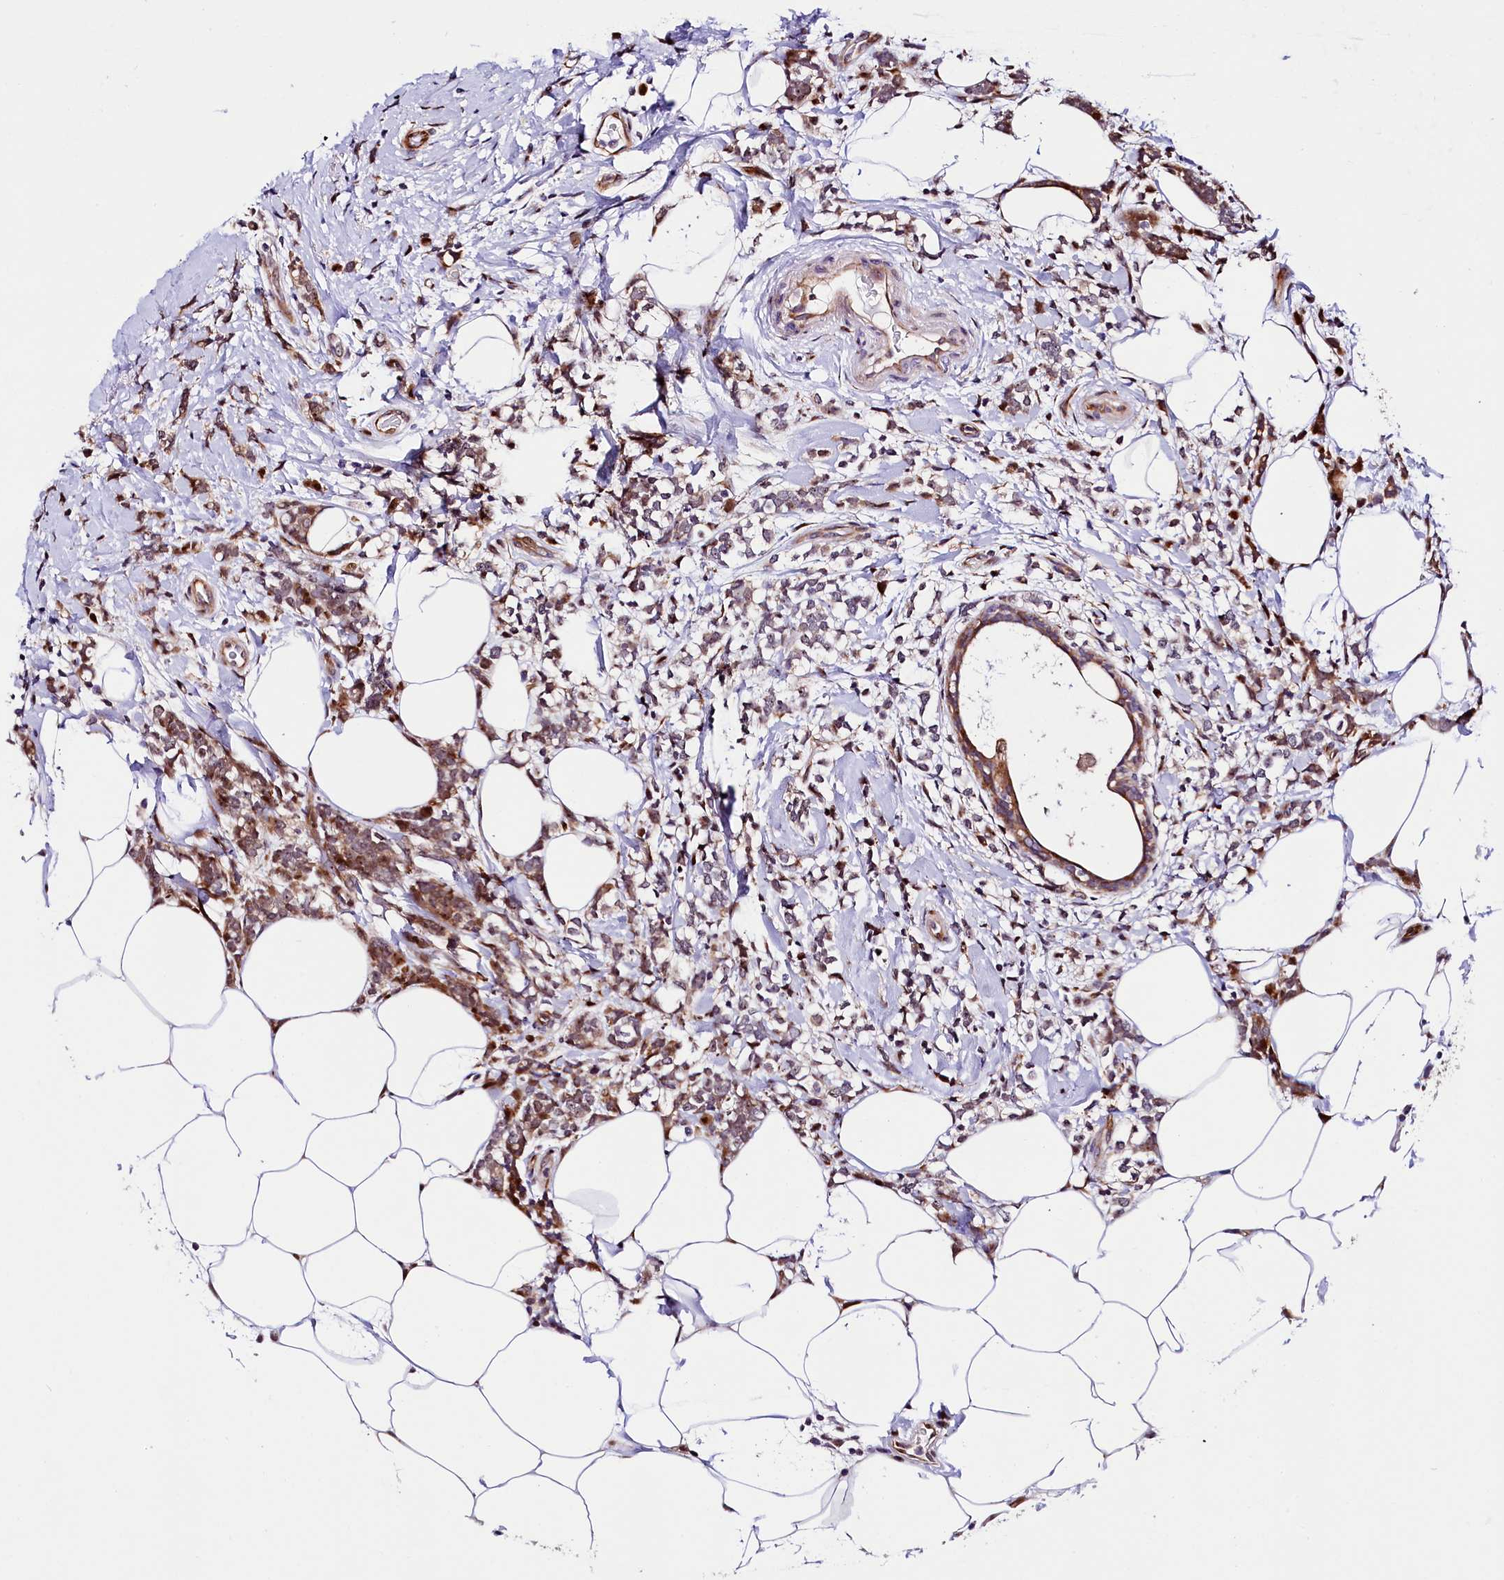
{"staining": {"intensity": "moderate", "quantity": "25%-75%", "location": "cytoplasmic/membranous"}, "tissue": "breast cancer", "cell_type": "Tumor cells", "image_type": "cancer", "snomed": [{"axis": "morphology", "description": "Lobular carcinoma"}, {"axis": "topography", "description": "Breast"}], "caption": "The photomicrograph demonstrates a brown stain indicating the presence of a protein in the cytoplasmic/membranous of tumor cells in breast cancer.", "gene": "TRMT112", "patient": {"sex": "female", "age": 58}}